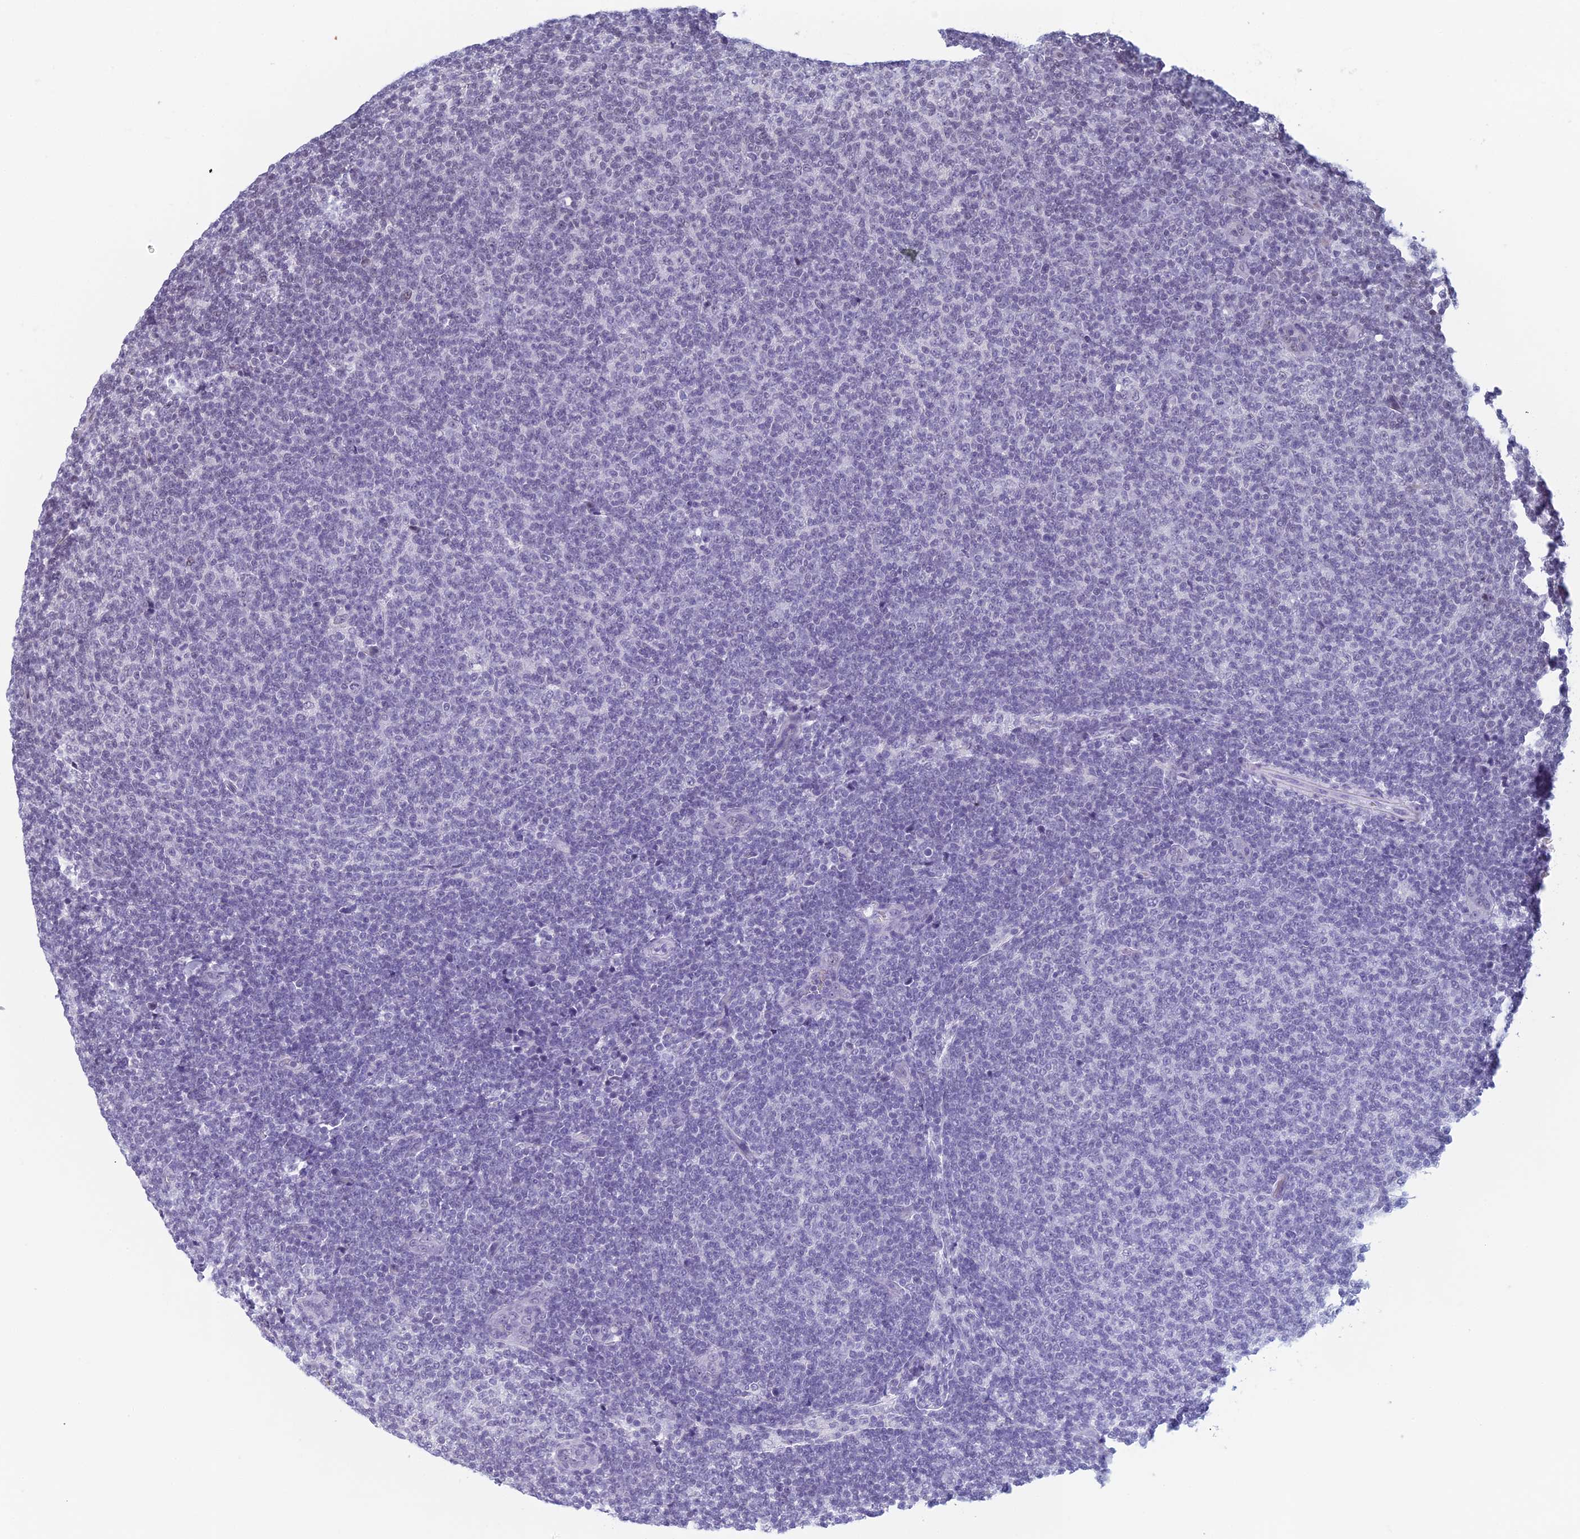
{"staining": {"intensity": "negative", "quantity": "none", "location": "none"}, "tissue": "lymphoma", "cell_type": "Tumor cells", "image_type": "cancer", "snomed": [{"axis": "morphology", "description": "Malignant lymphoma, non-Hodgkin's type, Low grade"}, {"axis": "topography", "description": "Lymph node"}], "caption": "The immunohistochemistry (IHC) histopathology image has no significant staining in tumor cells of low-grade malignant lymphoma, non-Hodgkin's type tissue.", "gene": "RGS17", "patient": {"sex": "male", "age": 66}}